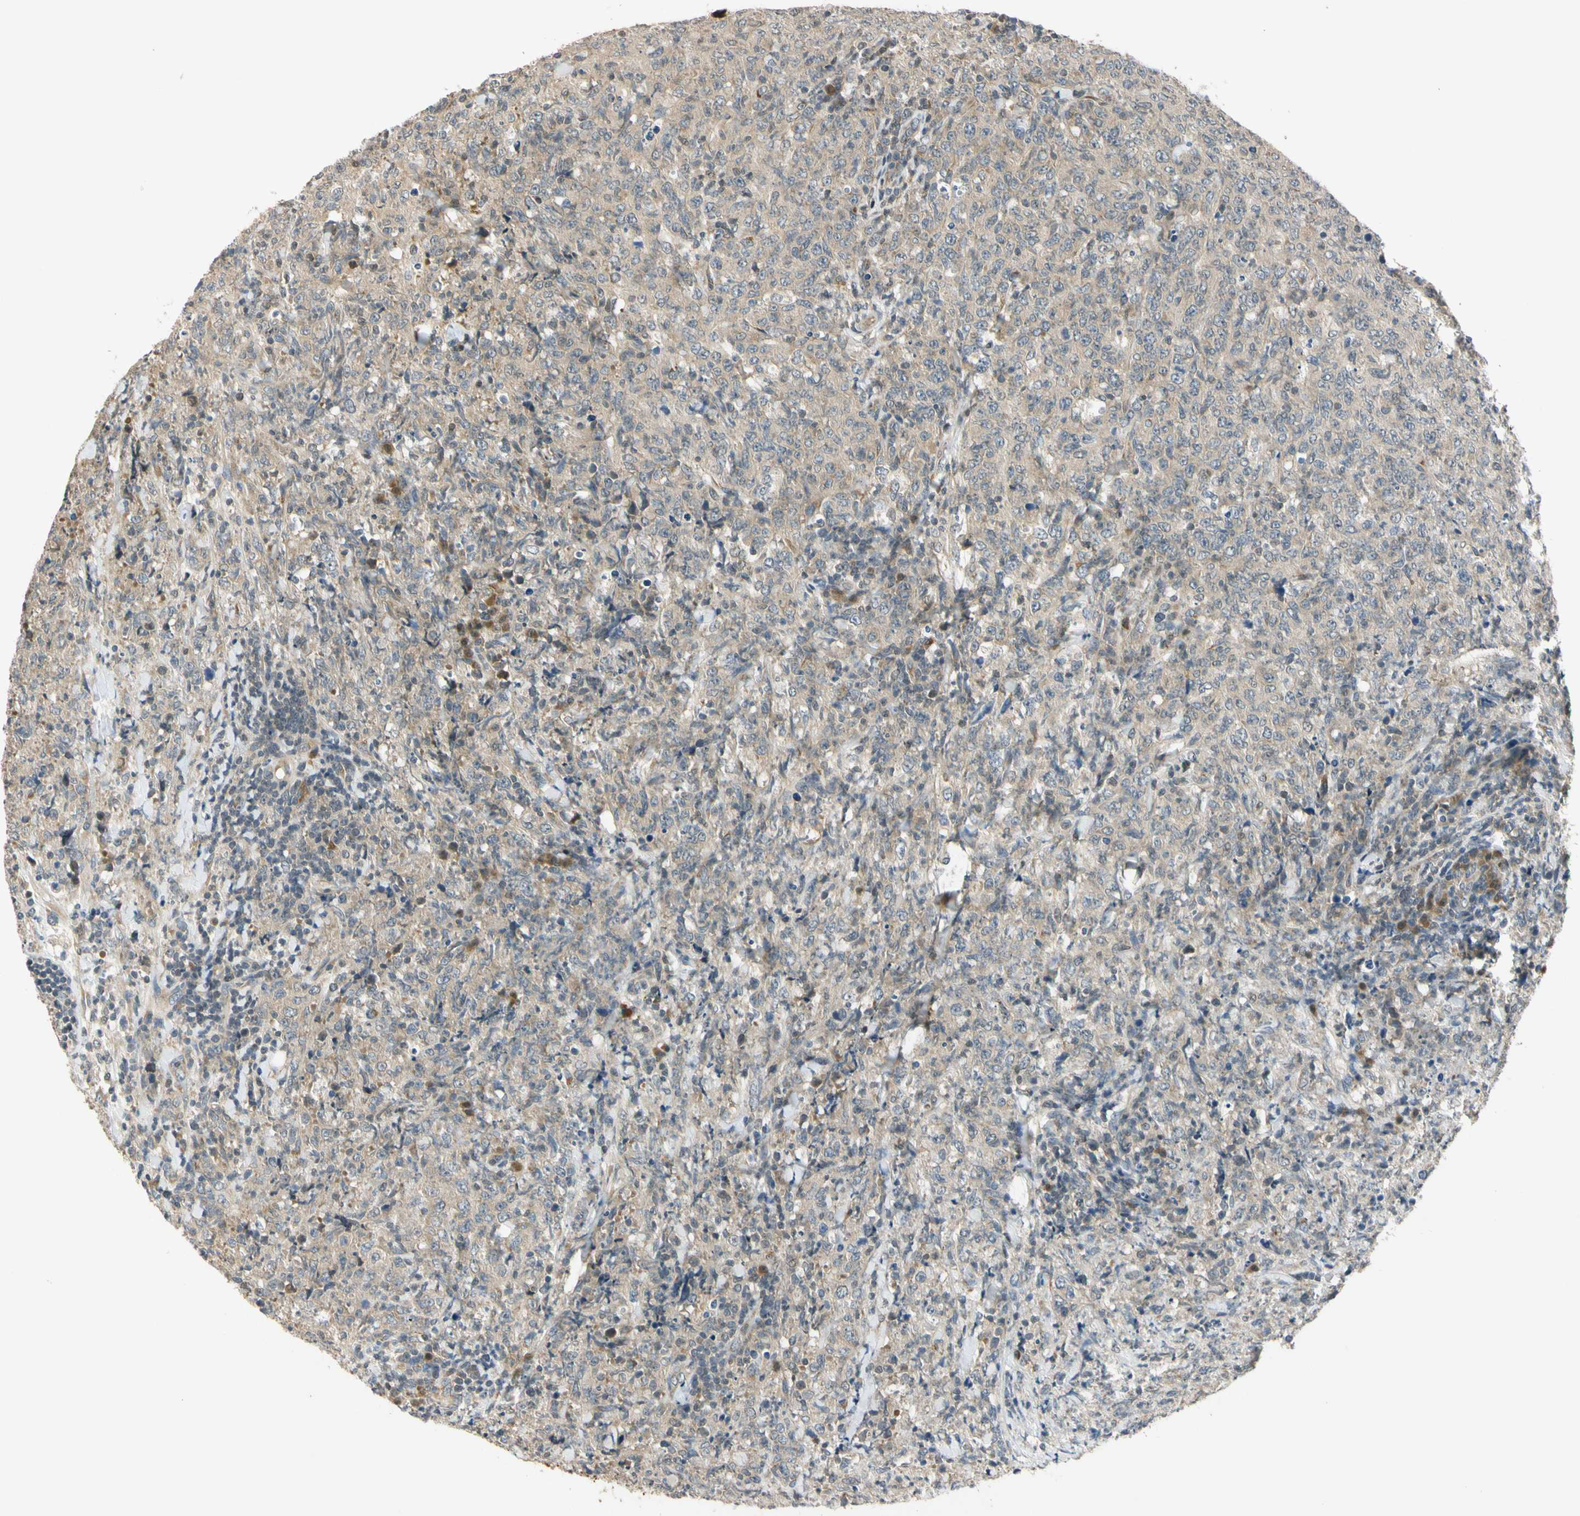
{"staining": {"intensity": "weak", "quantity": "25%-75%", "location": "cytoplasmic/membranous"}, "tissue": "lymphoma", "cell_type": "Tumor cells", "image_type": "cancer", "snomed": [{"axis": "morphology", "description": "Malignant lymphoma, non-Hodgkin's type, High grade"}, {"axis": "topography", "description": "Tonsil"}], "caption": "IHC micrograph of malignant lymphoma, non-Hodgkin's type (high-grade) stained for a protein (brown), which displays low levels of weak cytoplasmic/membranous staining in about 25%-75% of tumor cells.", "gene": "RPS6KB2", "patient": {"sex": "female", "age": 36}}